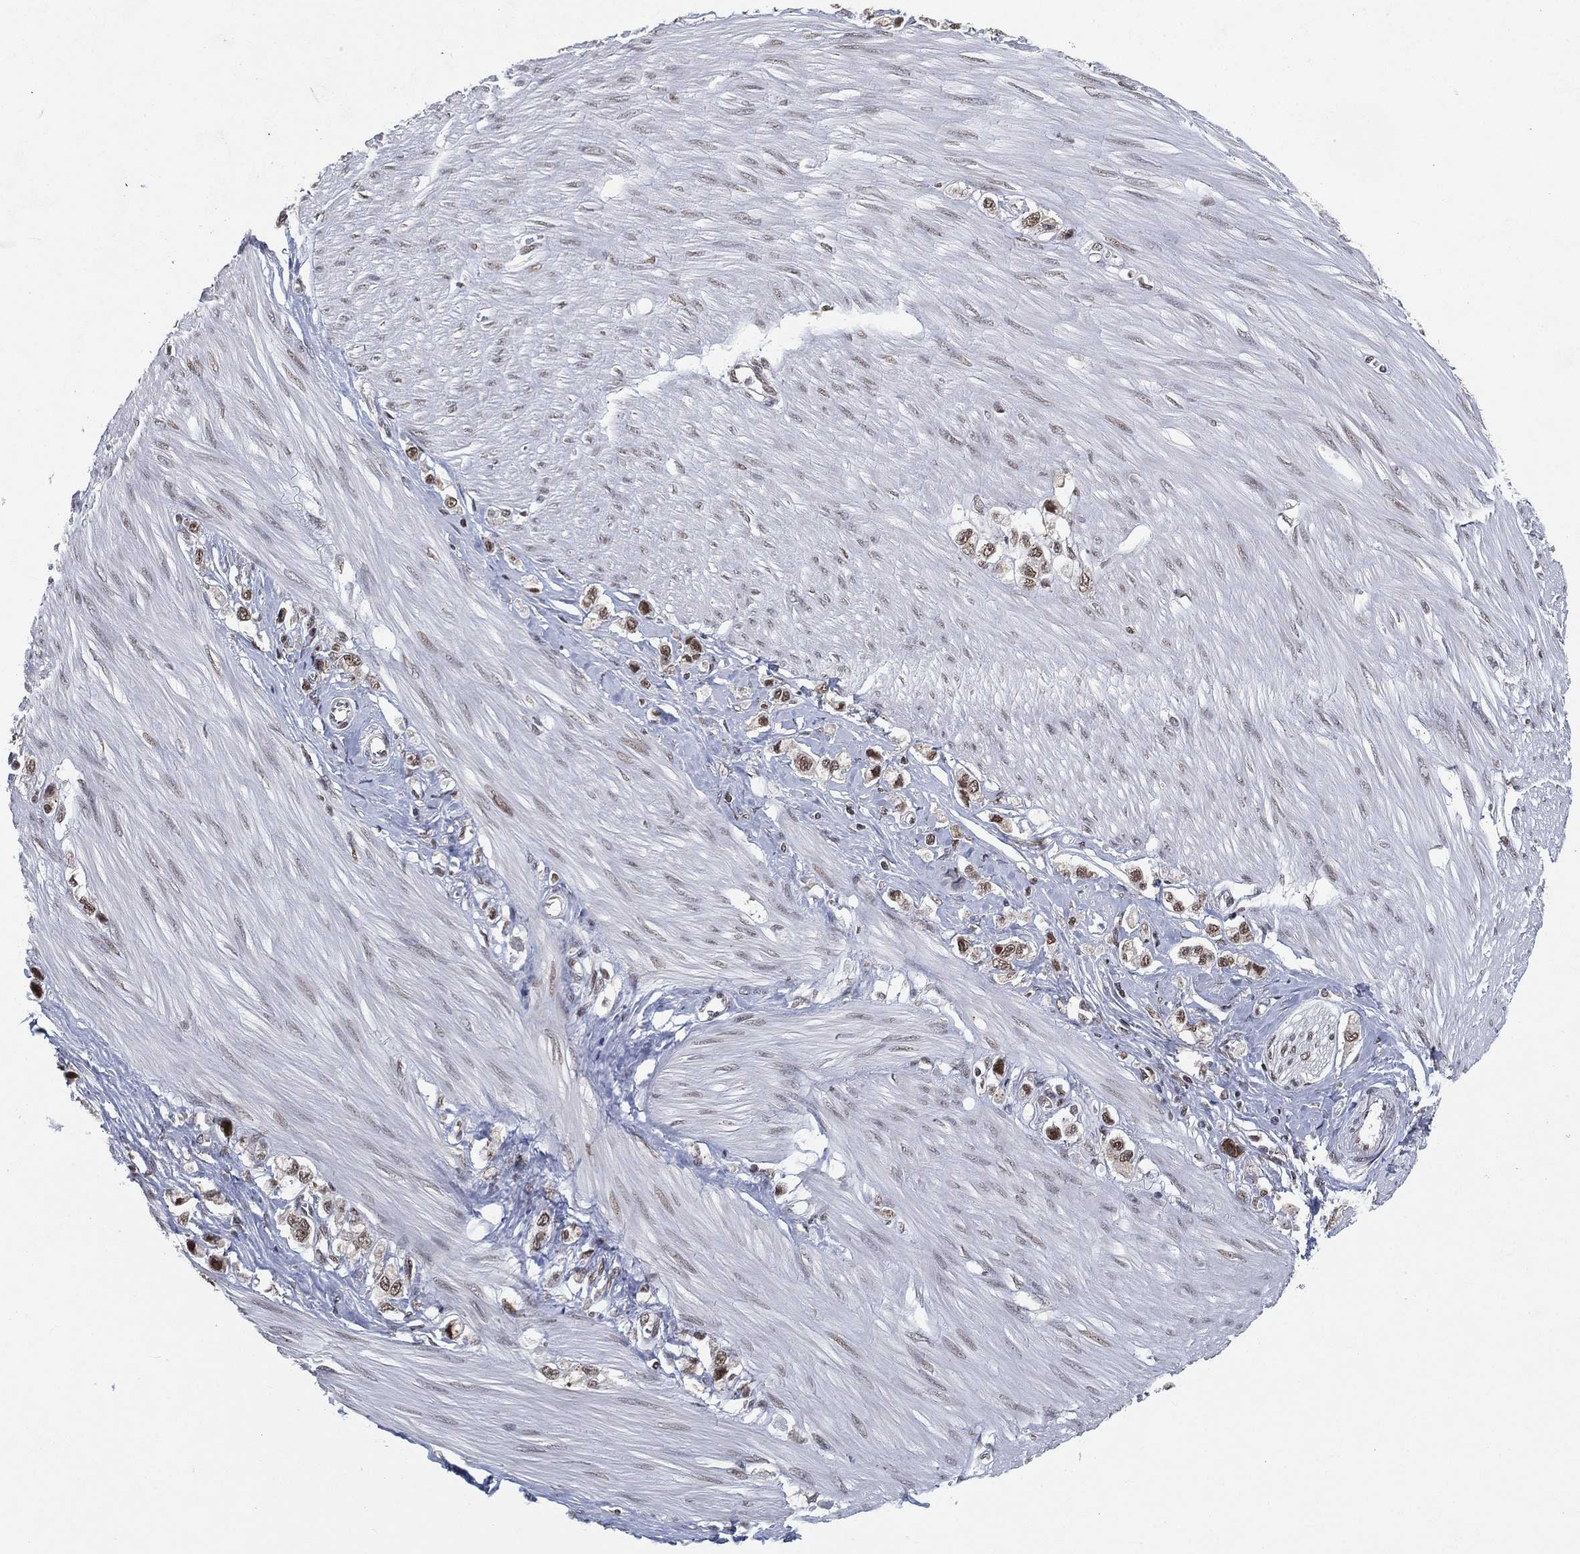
{"staining": {"intensity": "moderate", "quantity": ">75%", "location": "nuclear"}, "tissue": "stomach cancer", "cell_type": "Tumor cells", "image_type": "cancer", "snomed": [{"axis": "morphology", "description": "Normal tissue, NOS"}, {"axis": "morphology", "description": "Adenocarcinoma, NOS"}, {"axis": "morphology", "description": "Adenocarcinoma, High grade"}, {"axis": "topography", "description": "Stomach, upper"}, {"axis": "topography", "description": "Stomach"}], "caption": "Stomach adenocarcinoma stained for a protein (brown) demonstrates moderate nuclear positive positivity in approximately >75% of tumor cells.", "gene": "YLPM1", "patient": {"sex": "female", "age": 65}}